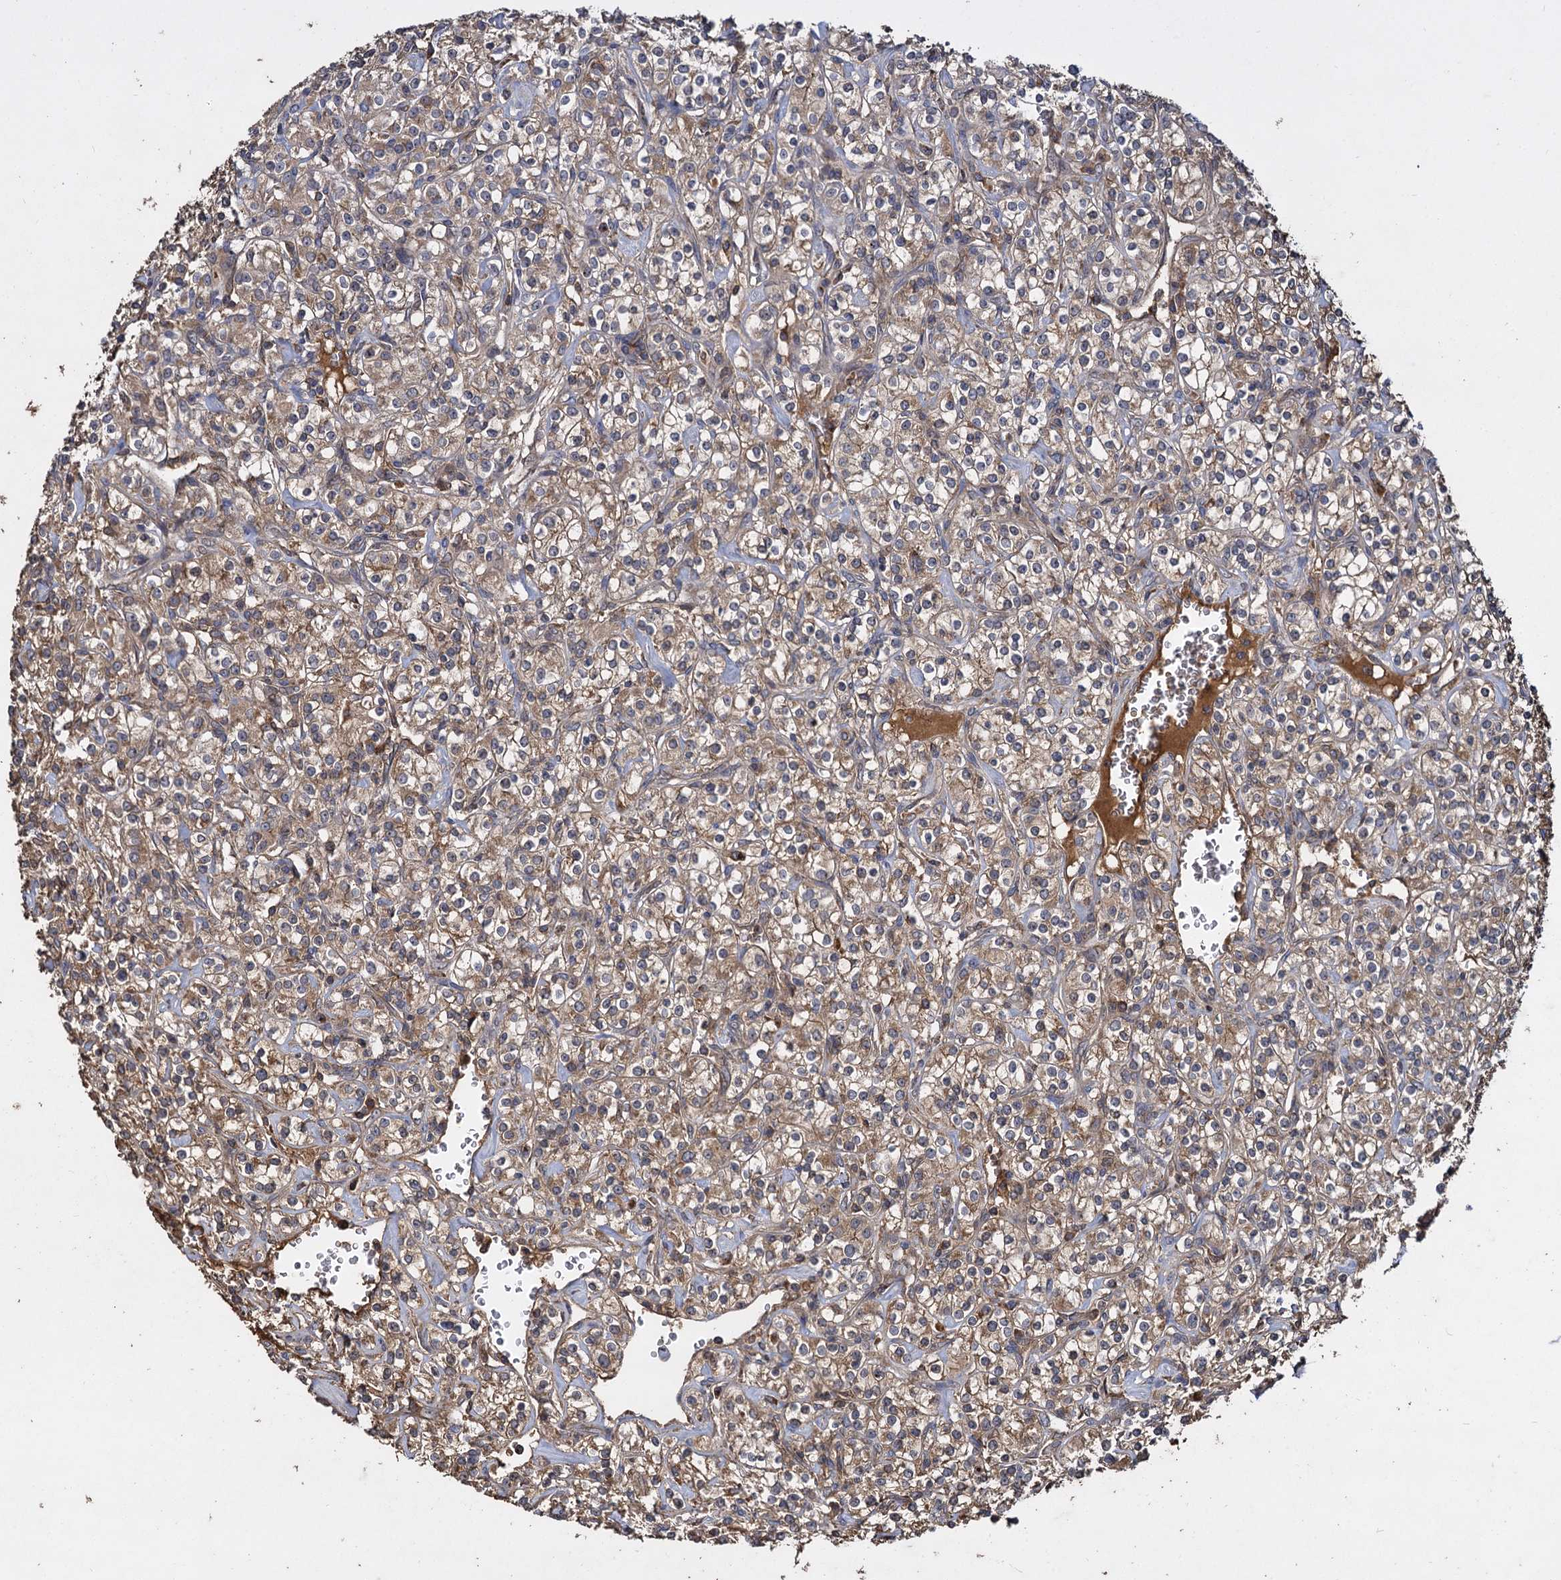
{"staining": {"intensity": "moderate", "quantity": ">75%", "location": "cytoplasmic/membranous"}, "tissue": "renal cancer", "cell_type": "Tumor cells", "image_type": "cancer", "snomed": [{"axis": "morphology", "description": "Adenocarcinoma, NOS"}, {"axis": "topography", "description": "Kidney"}], "caption": "Renal cancer stained with DAB (3,3'-diaminobenzidine) immunohistochemistry reveals medium levels of moderate cytoplasmic/membranous positivity in approximately >75% of tumor cells. The protein of interest is shown in brown color, while the nuclei are stained blue.", "gene": "GCLC", "patient": {"sex": "male", "age": 77}}